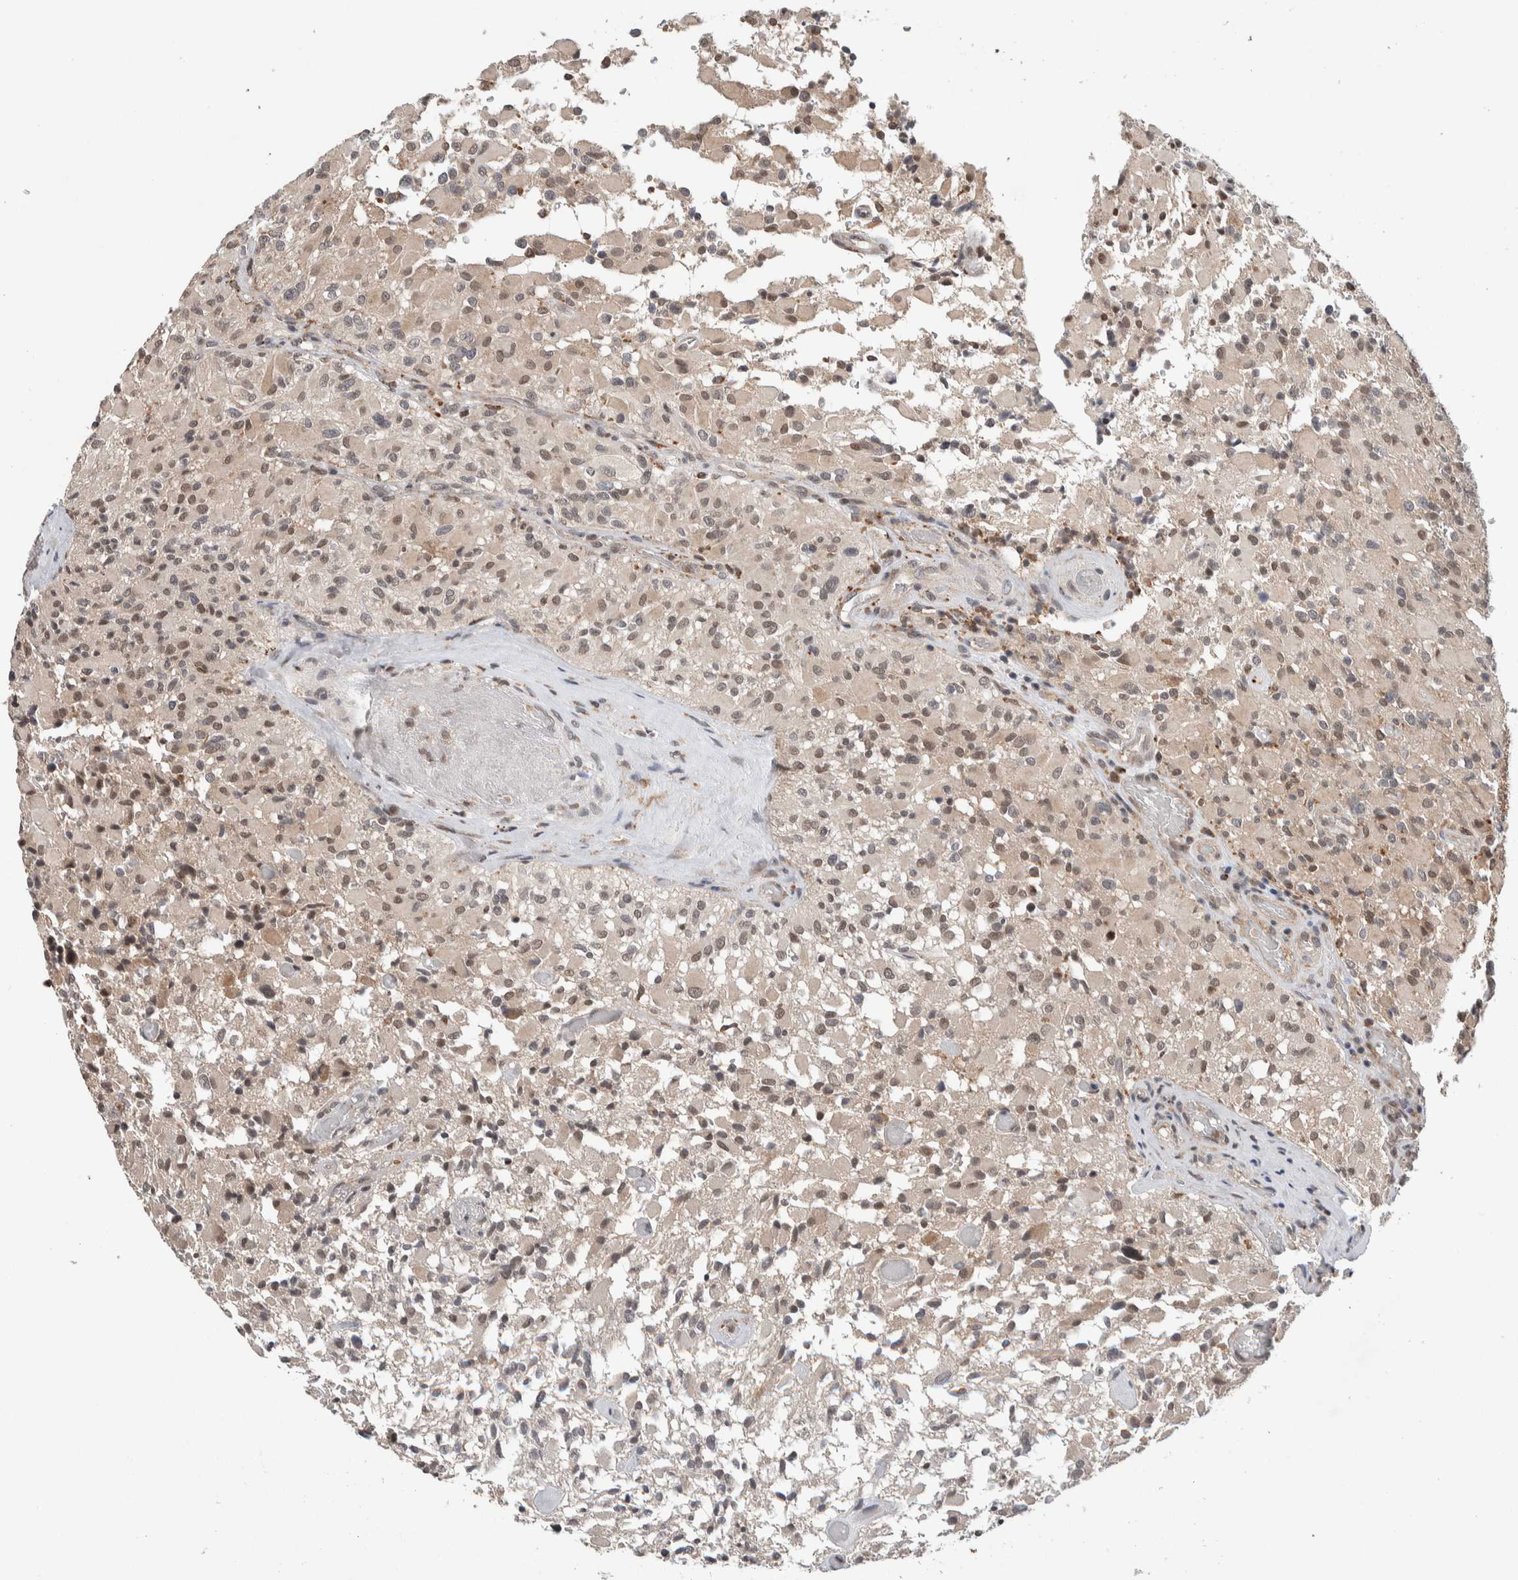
{"staining": {"intensity": "weak", "quantity": "25%-75%", "location": "nuclear"}, "tissue": "glioma", "cell_type": "Tumor cells", "image_type": "cancer", "snomed": [{"axis": "morphology", "description": "Glioma, malignant, High grade"}, {"axis": "topography", "description": "Brain"}], "caption": "Human malignant glioma (high-grade) stained with a protein marker shows weak staining in tumor cells.", "gene": "KCNK1", "patient": {"sex": "male", "age": 71}}